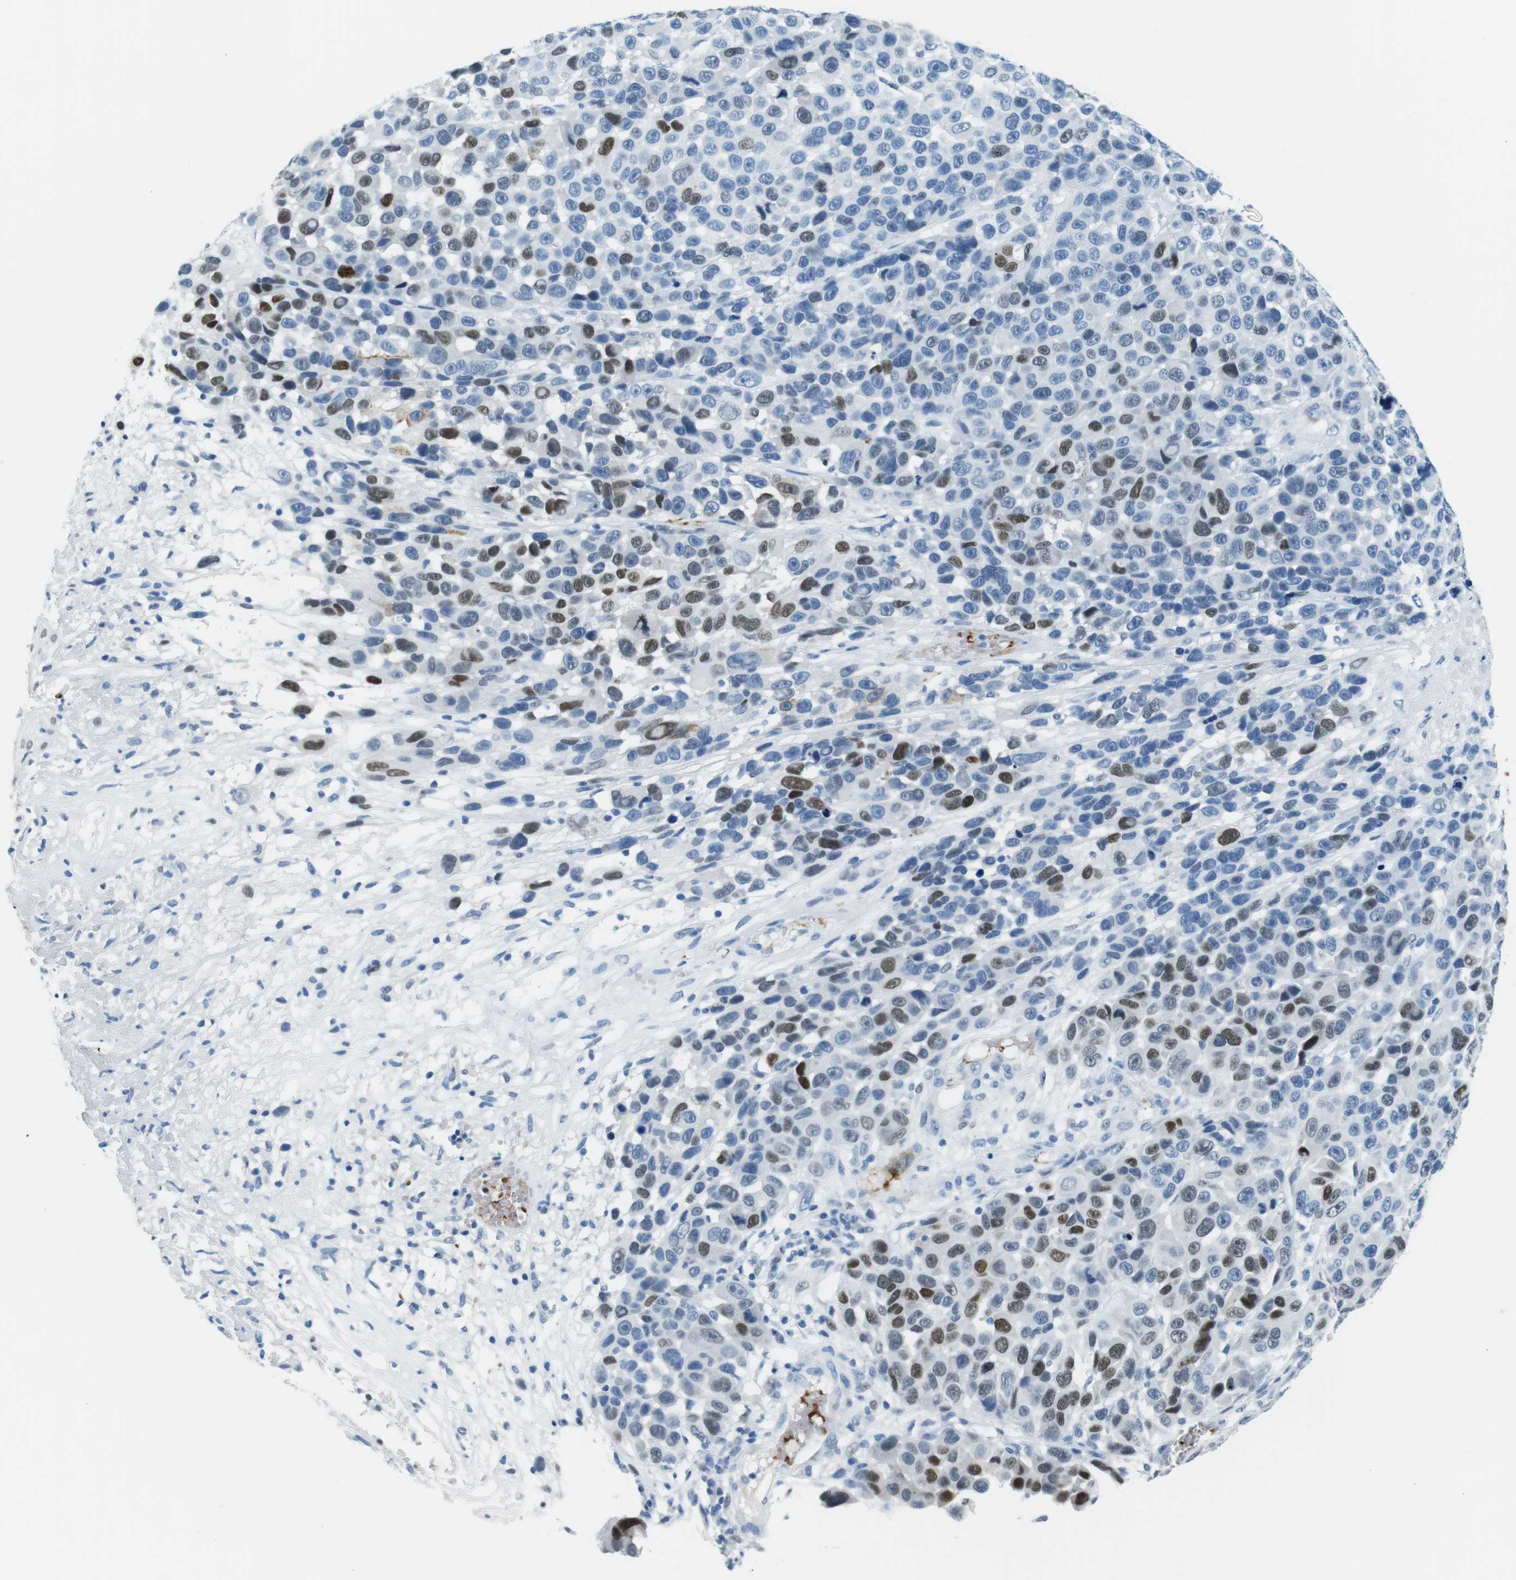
{"staining": {"intensity": "moderate", "quantity": "<25%", "location": "nuclear"}, "tissue": "melanoma", "cell_type": "Tumor cells", "image_type": "cancer", "snomed": [{"axis": "morphology", "description": "Malignant melanoma, NOS"}, {"axis": "topography", "description": "Skin"}], "caption": "A photomicrograph of human malignant melanoma stained for a protein reveals moderate nuclear brown staining in tumor cells.", "gene": "TFAP2C", "patient": {"sex": "male", "age": 53}}